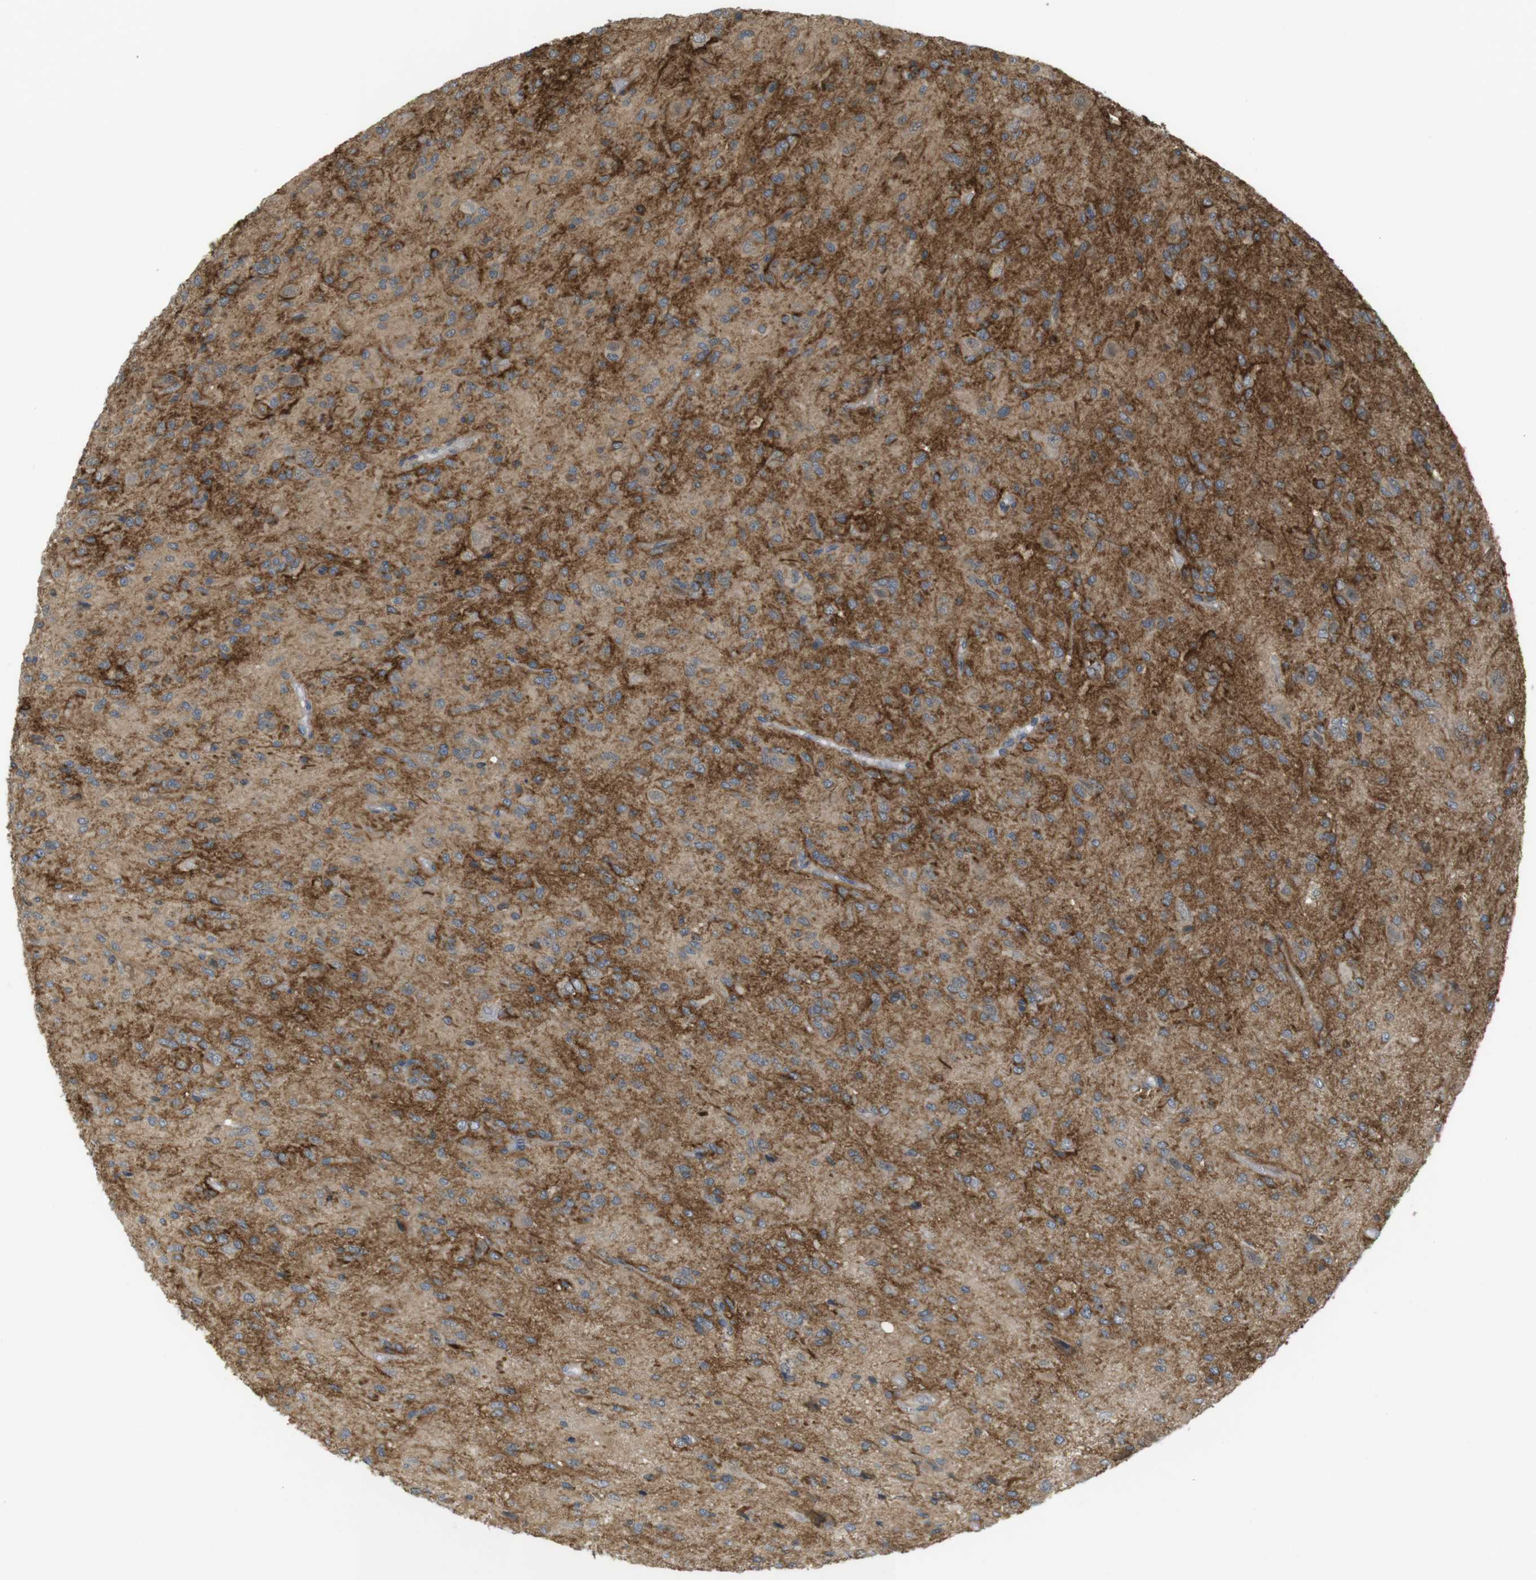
{"staining": {"intensity": "moderate", "quantity": "<25%", "location": "cytoplasmic/membranous"}, "tissue": "glioma", "cell_type": "Tumor cells", "image_type": "cancer", "snomed": [{"axis": "morphology", "description": "Glioma, malignant, High grade"}, {"axis": "topography", "description": "Brain"}], "caption": "A high-resolution photomicrograph shows IHC staining of malignant glioma (high-grade), which displays moderate cytoplasmic/membranous staining in about <25% of tumor cells.", "gene": "RNF130", "patient": {"sex": "female", "age": 59}}